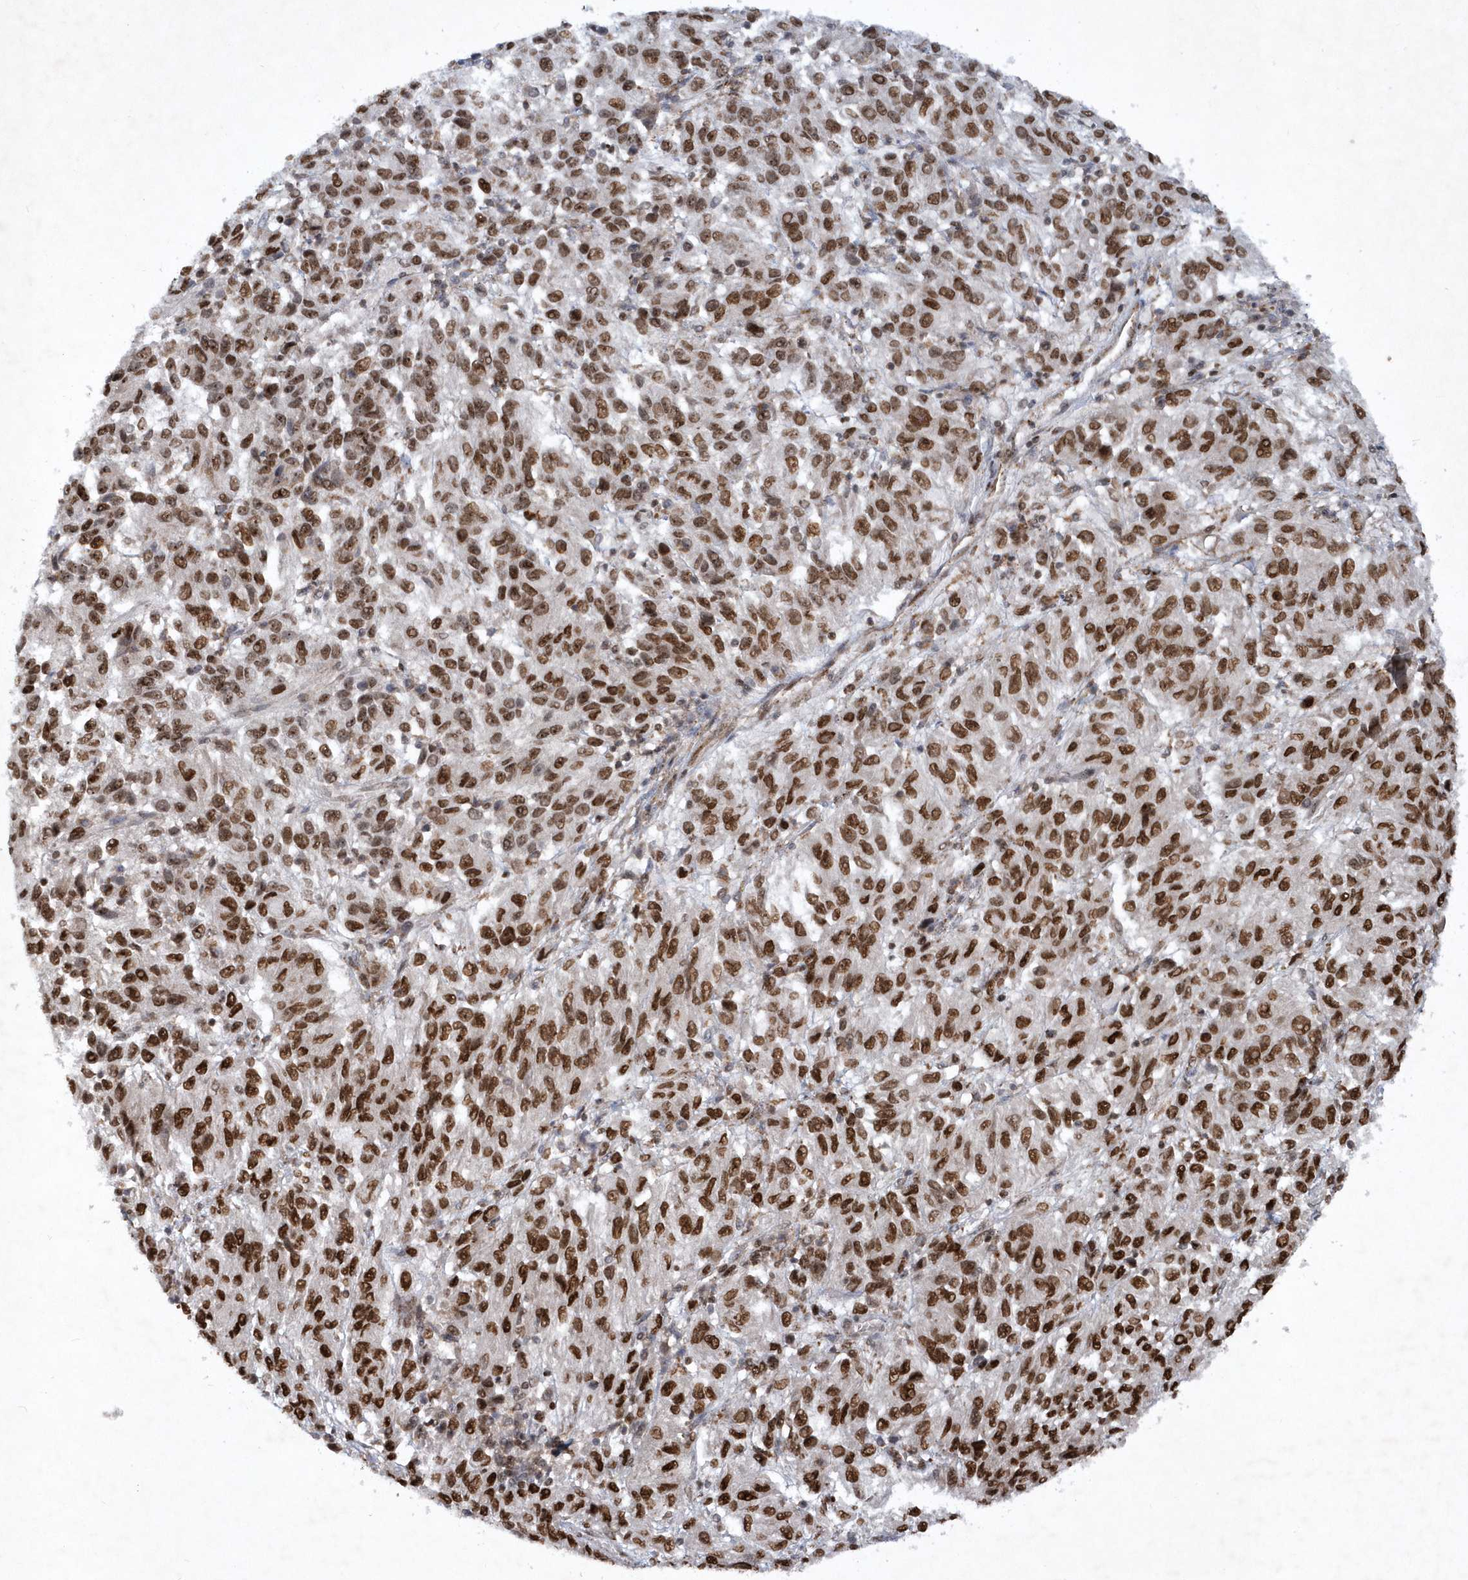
{"staining": {"intensity": "strong", "quantity": ">75%", "location": "nuclear"}, "tissue": "melanoma", "cell_type": "Tumor cells", "image_type": "cancer", "snomed": [{"axis": "morphology", "description": "Malignant melanoma, Metastatic site"}, {"axis": "topography", "description": "Lung"}], "caption": "Immunohistochemical staining of human melanoma shows high levels of strong nuclear protein expression in approximately >75% of tumor cells. (IHC, brightfield microscopy, high magnification).", "gene": "SOWAHB", "patient": {"sex": "male", "age": 64}}